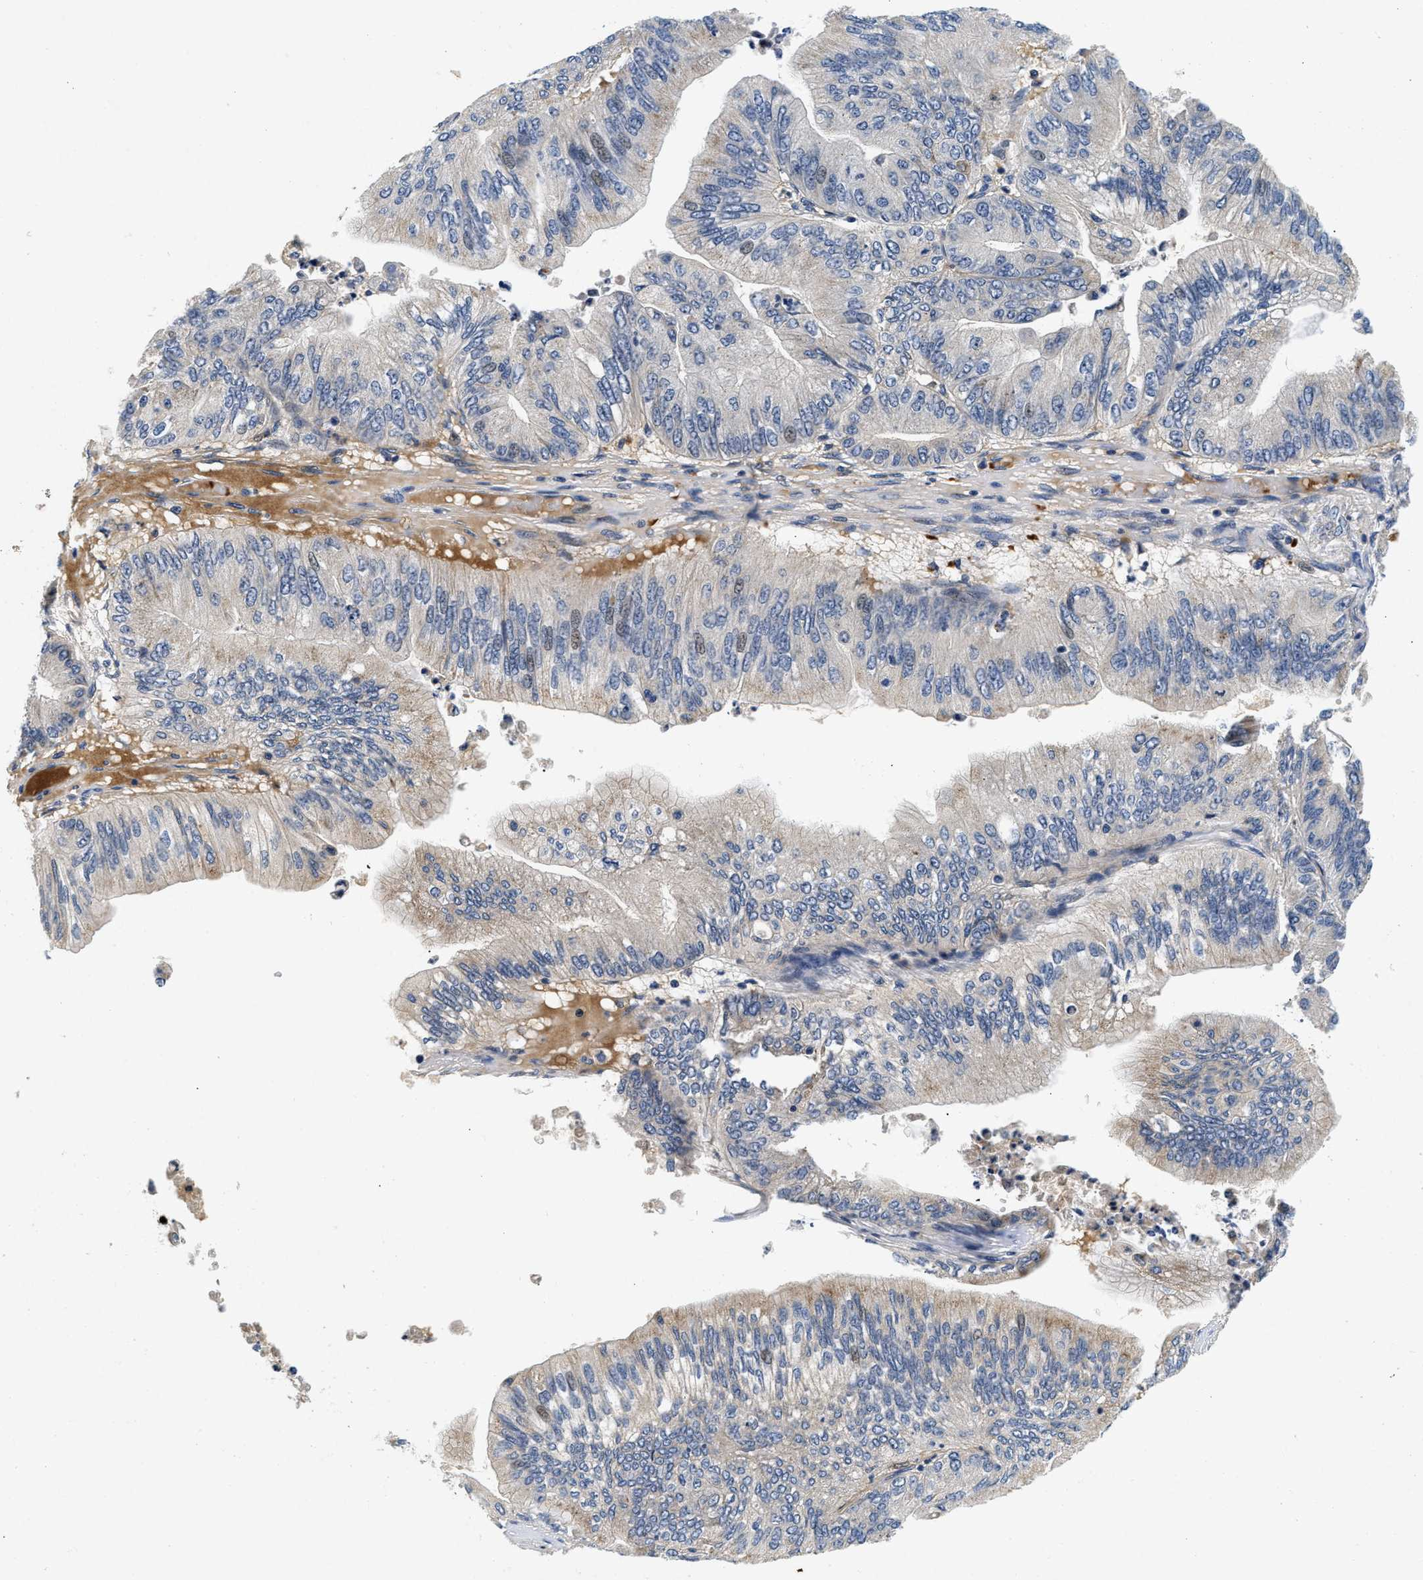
{"staining": {"intensity": "weak", "quantity": "<25%", "location": "cytoplasmic/membranous"}, "tissue": "ovarian cancer", "cell_type": "Tumor cells", "image_type": "cancer", "snomed": [{"axis": "morphology", "description": "Cystadenocarcinoma, mucinous, NOS"}, {"axis": "topography", "description": "Ovary"}], "caption": "DAB (3,3'-diaminobenzidine) immunohistochemical staining of ovarian cancer (mucinous cystadenocarcinoma) reveals no significant expression in tumor cells.", "gene": "PDP1", "patient": {"sex": "female", "age": 61}}